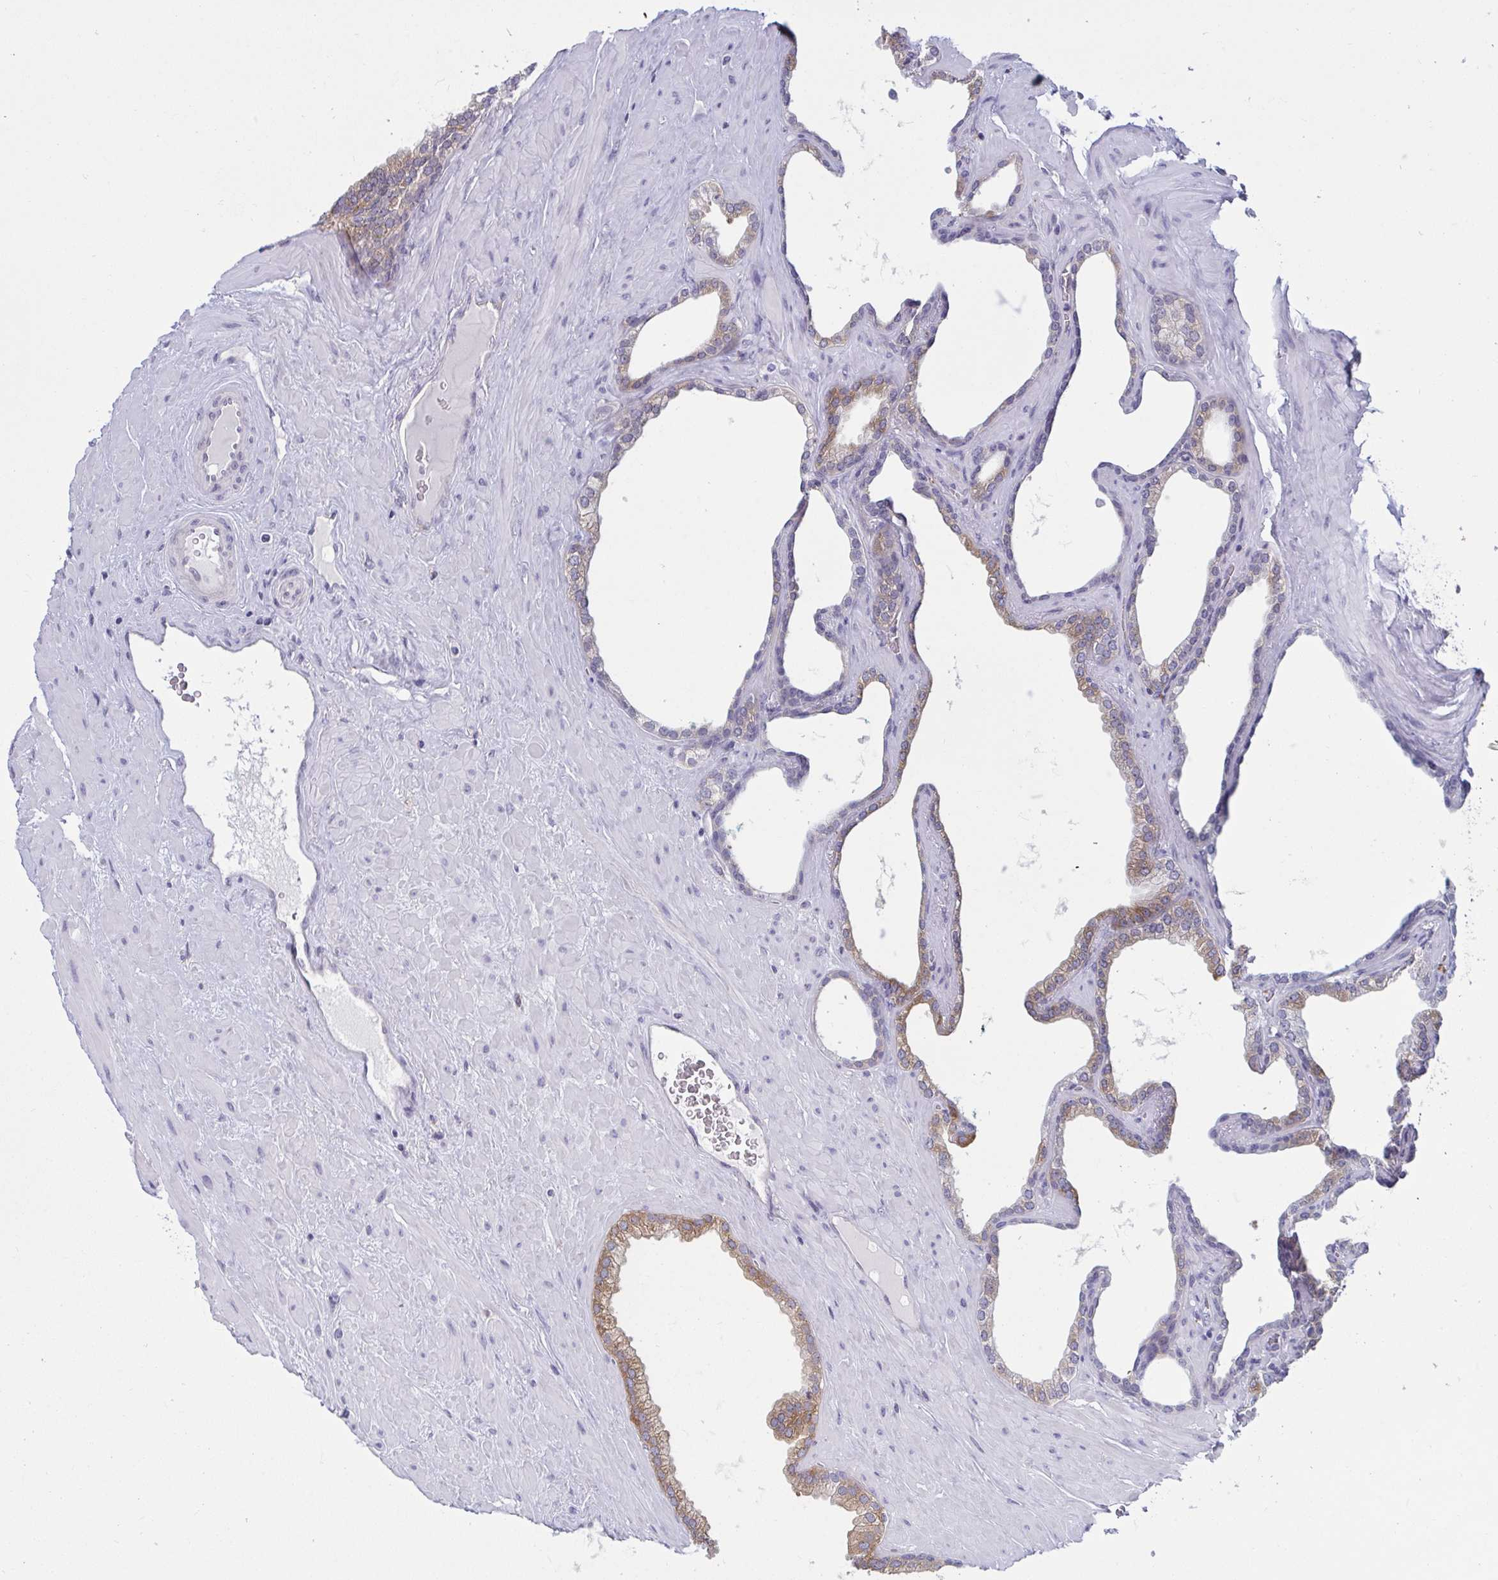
{"staining": {"intensity": "weak", "quantity": "<25%", "location": "cytoplasmic/membranous"}, "tissue": "prostate cancer", "cell_type": "Tumor cells", "image_type": "cancer", "snomed": [{"axis": "morphology", "description": "Adenocarcinoma, High grade"}, {"axis": "topography", "description": "Prostate"}], "caption": "An image of high-grade adenocarcinoma (prostate) stained for a protein demonstrates no brown staining in tumor cells.", "gene": "TBC1D4", "patient": {"sex": "male", "age": 68}}